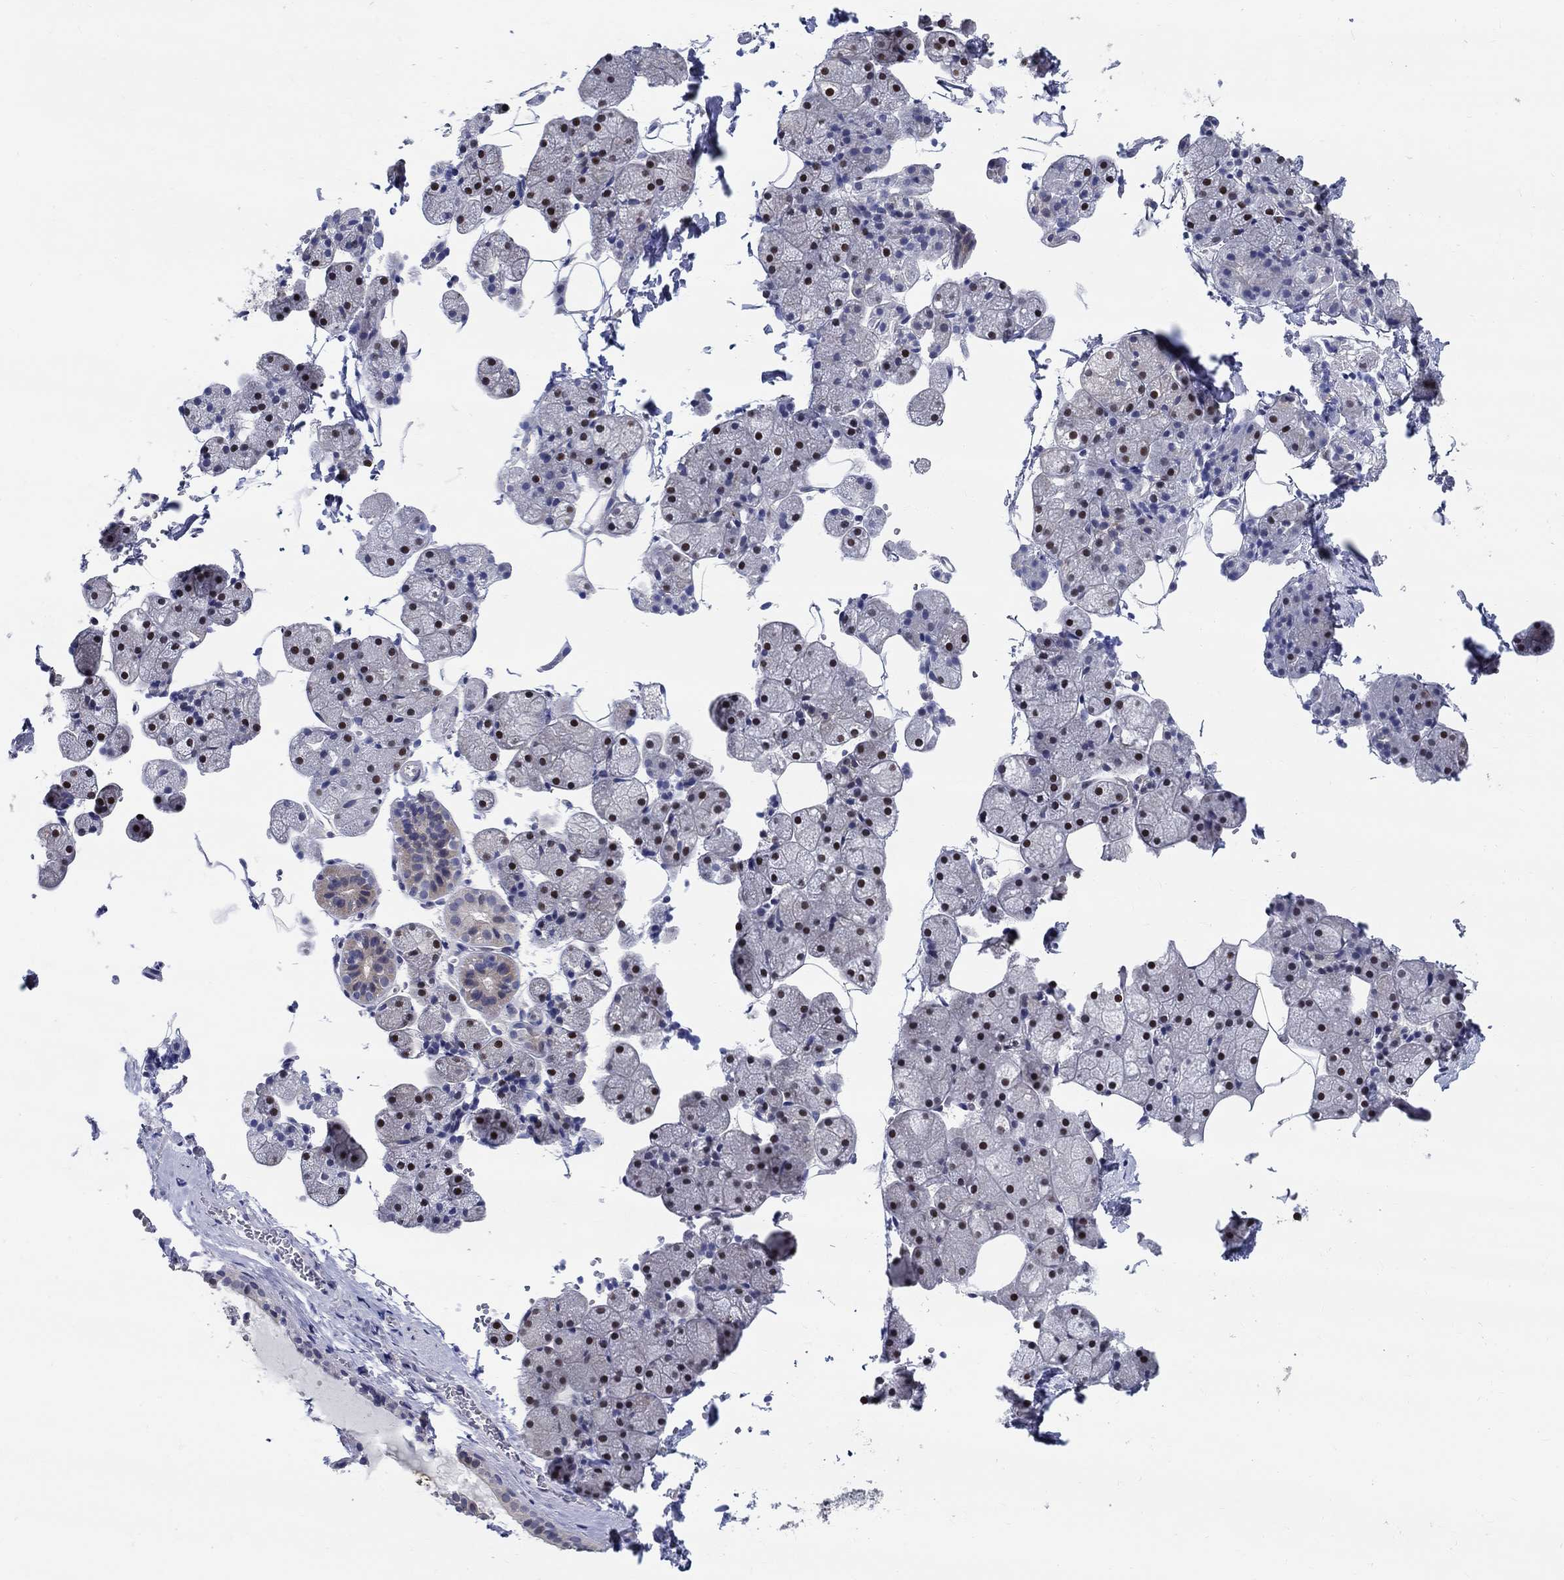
{"staining": {"intensity": "strong", "quantity": "<25%", "location": "nuclear"}, "tissue": "salivary gland", "cell_type": "Glandular cells", "image_type": "normal", "snomed": [{"axis": "morphology", "description": "Normal tissue, NOS"}, {"axis": "topography", "description": "Salivary gland"}], "caption": "Salivary gland stained with DAB (3,3'-diaminobenzidine) immunohistochemistry displays medium levels of strong nuclear positivity in about <25% of glandular cells.", "gene": "C16orf46", "patient": {"sex": "male", "age": 38}}